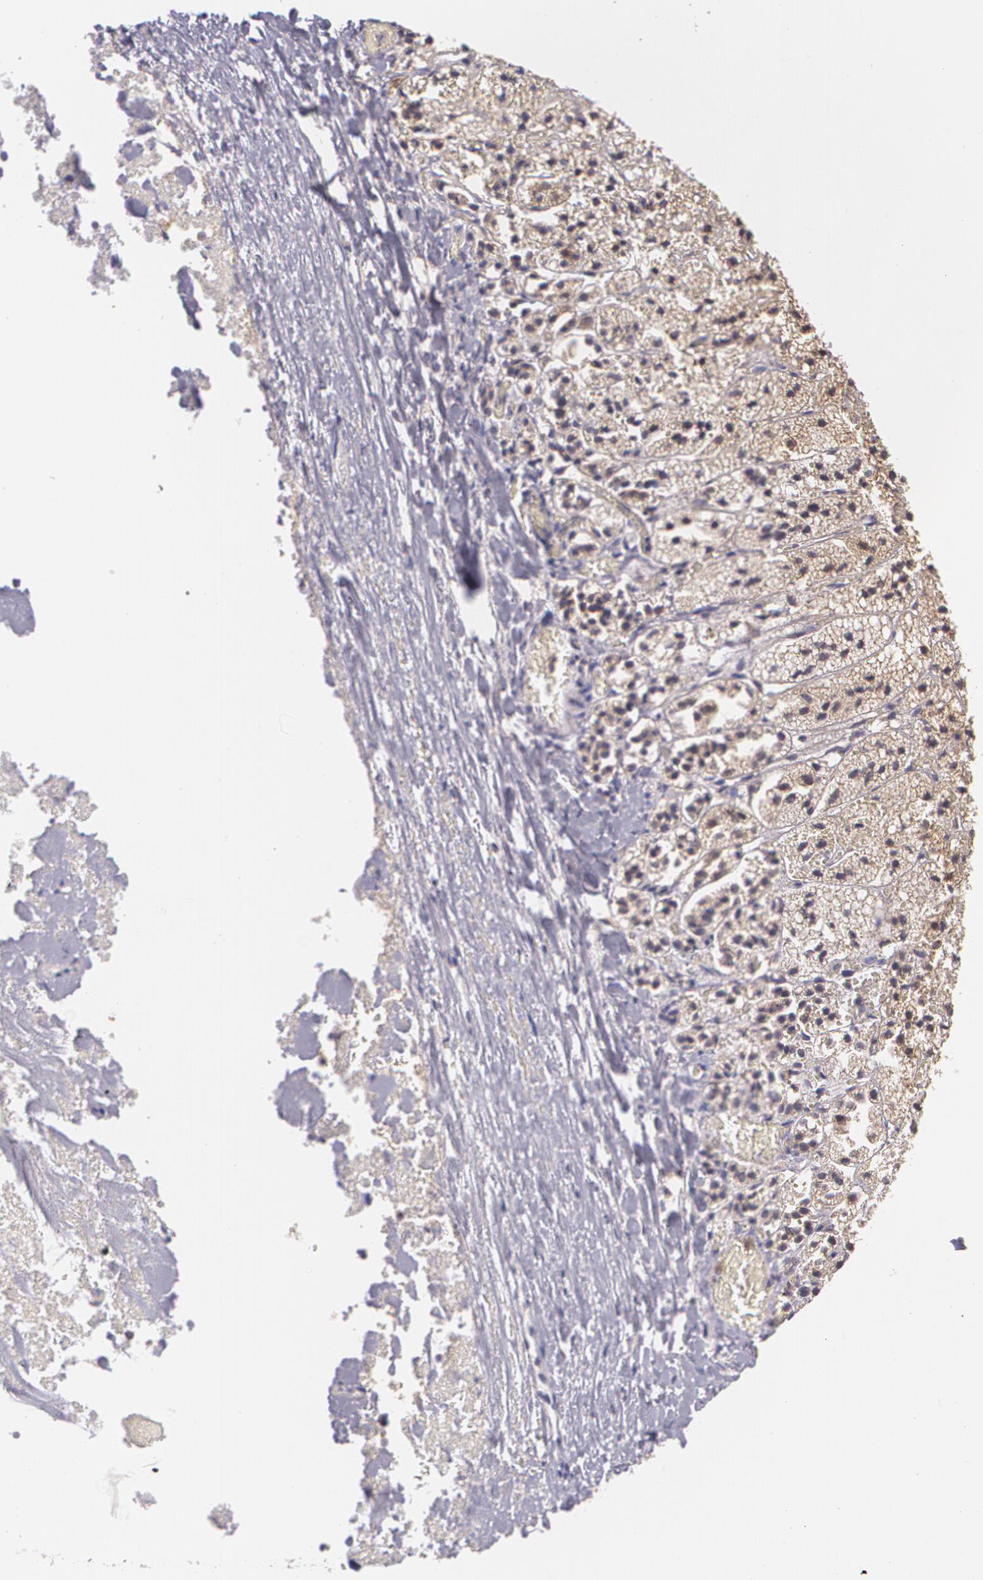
{"staining": {"intensity": "weak", "quantity": ">75%", "location": "cytoplasmic/membranous"}, "tissue": "adrenal gland", "cell_type": "Glandular cells", "image_type": "normal", "snomed": [{"axis": "morphology", "description": "Normal tissue, NOS"}, {"axis": "topography", "description": "Adrenal gland"}], "caption": "Protein analysis of benign adrenal gland reveals weak cytoplasmic/membranous positivity in about >75% of glandular cells.", "gene": "CCL17", "patient": {"sex": "female", "age": 44}}